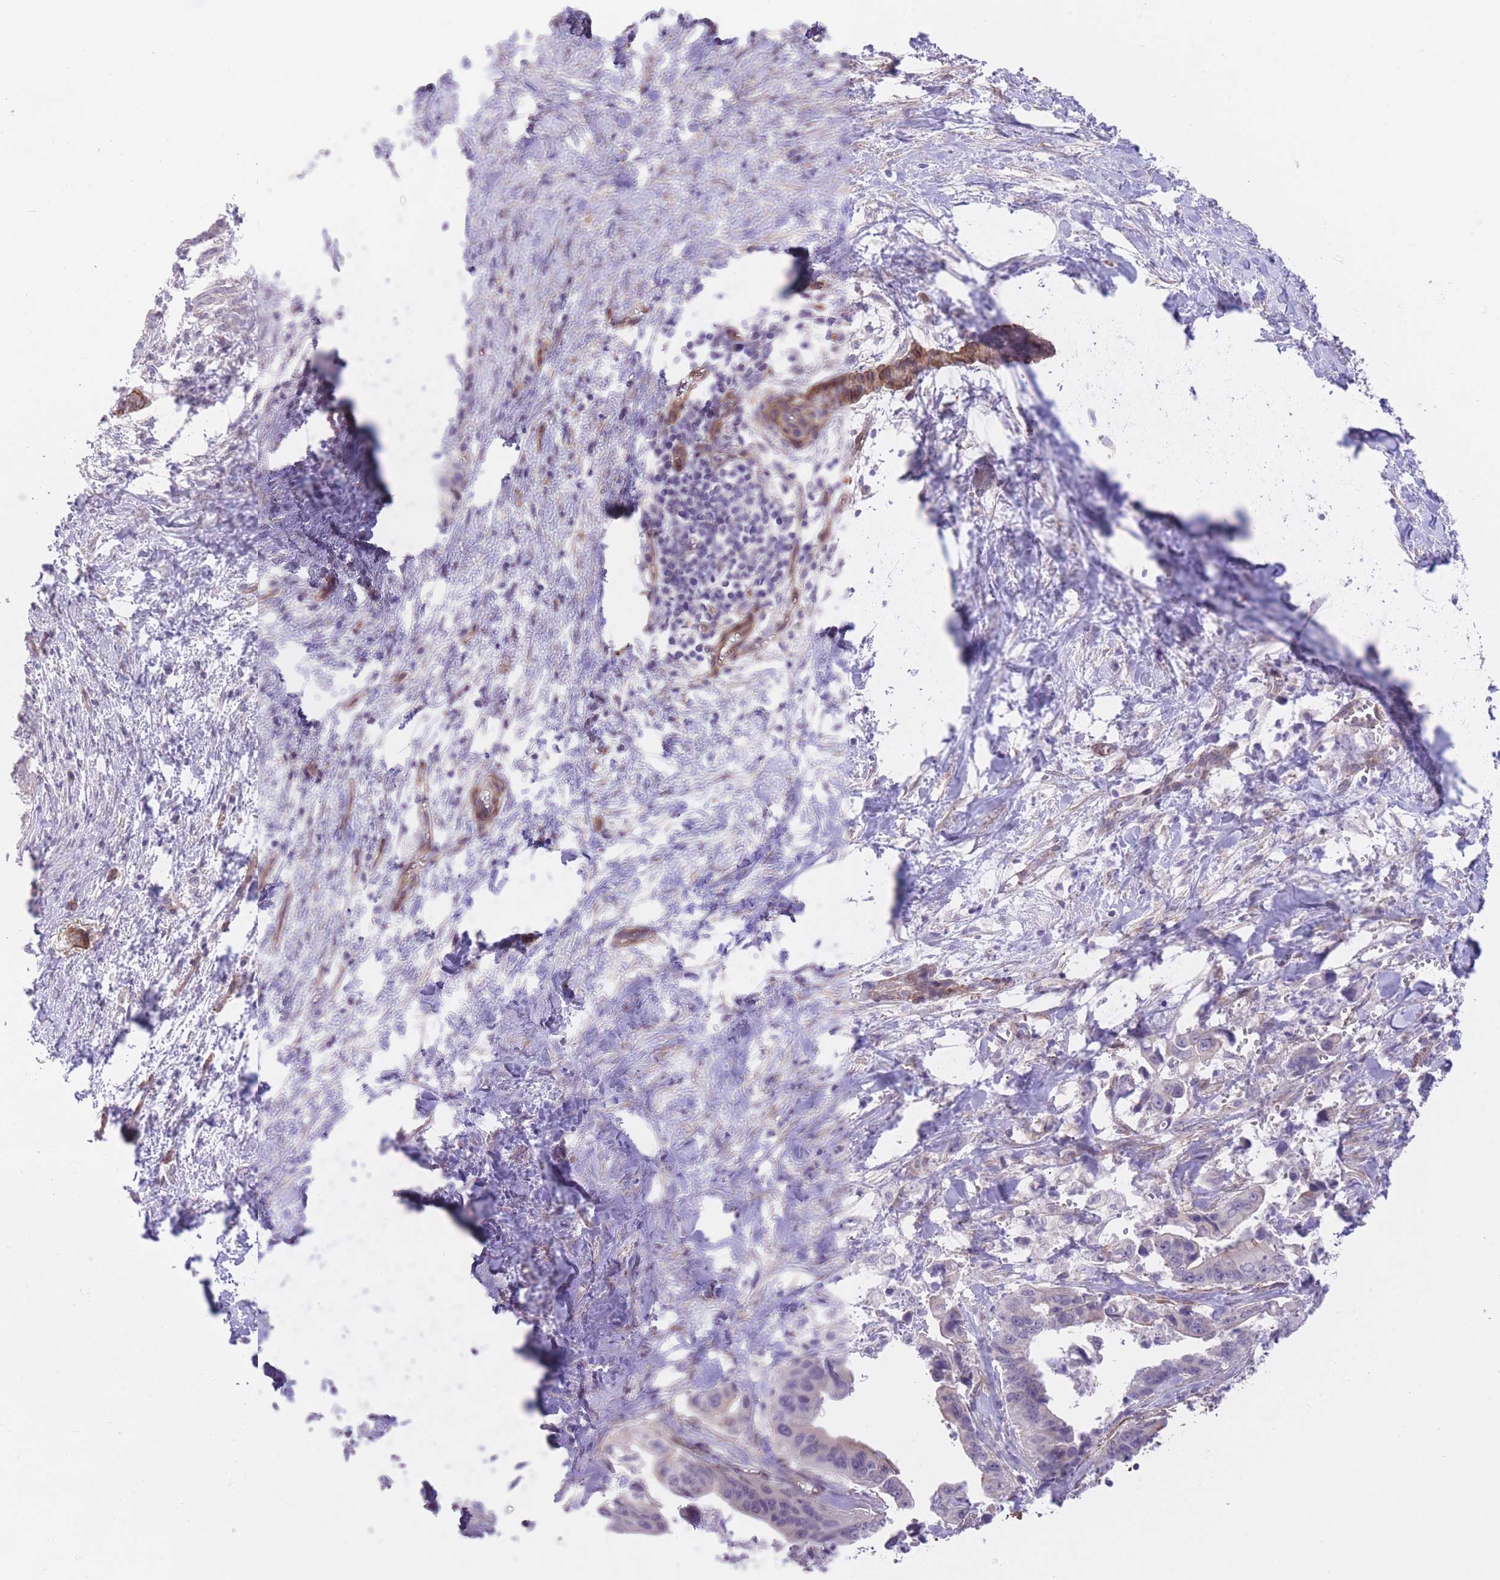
{"staining": {"intensity": "negative", "quantity": "none", "location": "none"}, "tissue": "pancreatic cancer", "cell_type": "Tumor cells", "image_type": "cancer", "snomed": [{"axis": "morphology", "description": "Adenocarcinoma, NOS"}, {"axis": "topography", "description": "Pancreas"}], "caption": "DAB immunohistochemical staining of human pancreatic cancer exhibits no significant staining in tumor cells. (Brightfield microscopy of DAB (3,3'-diaminobenzidine) immunohistochemistry at high magnification).", "gene": "QTRT1", "patient": {"sex": "male", "age": 61}}